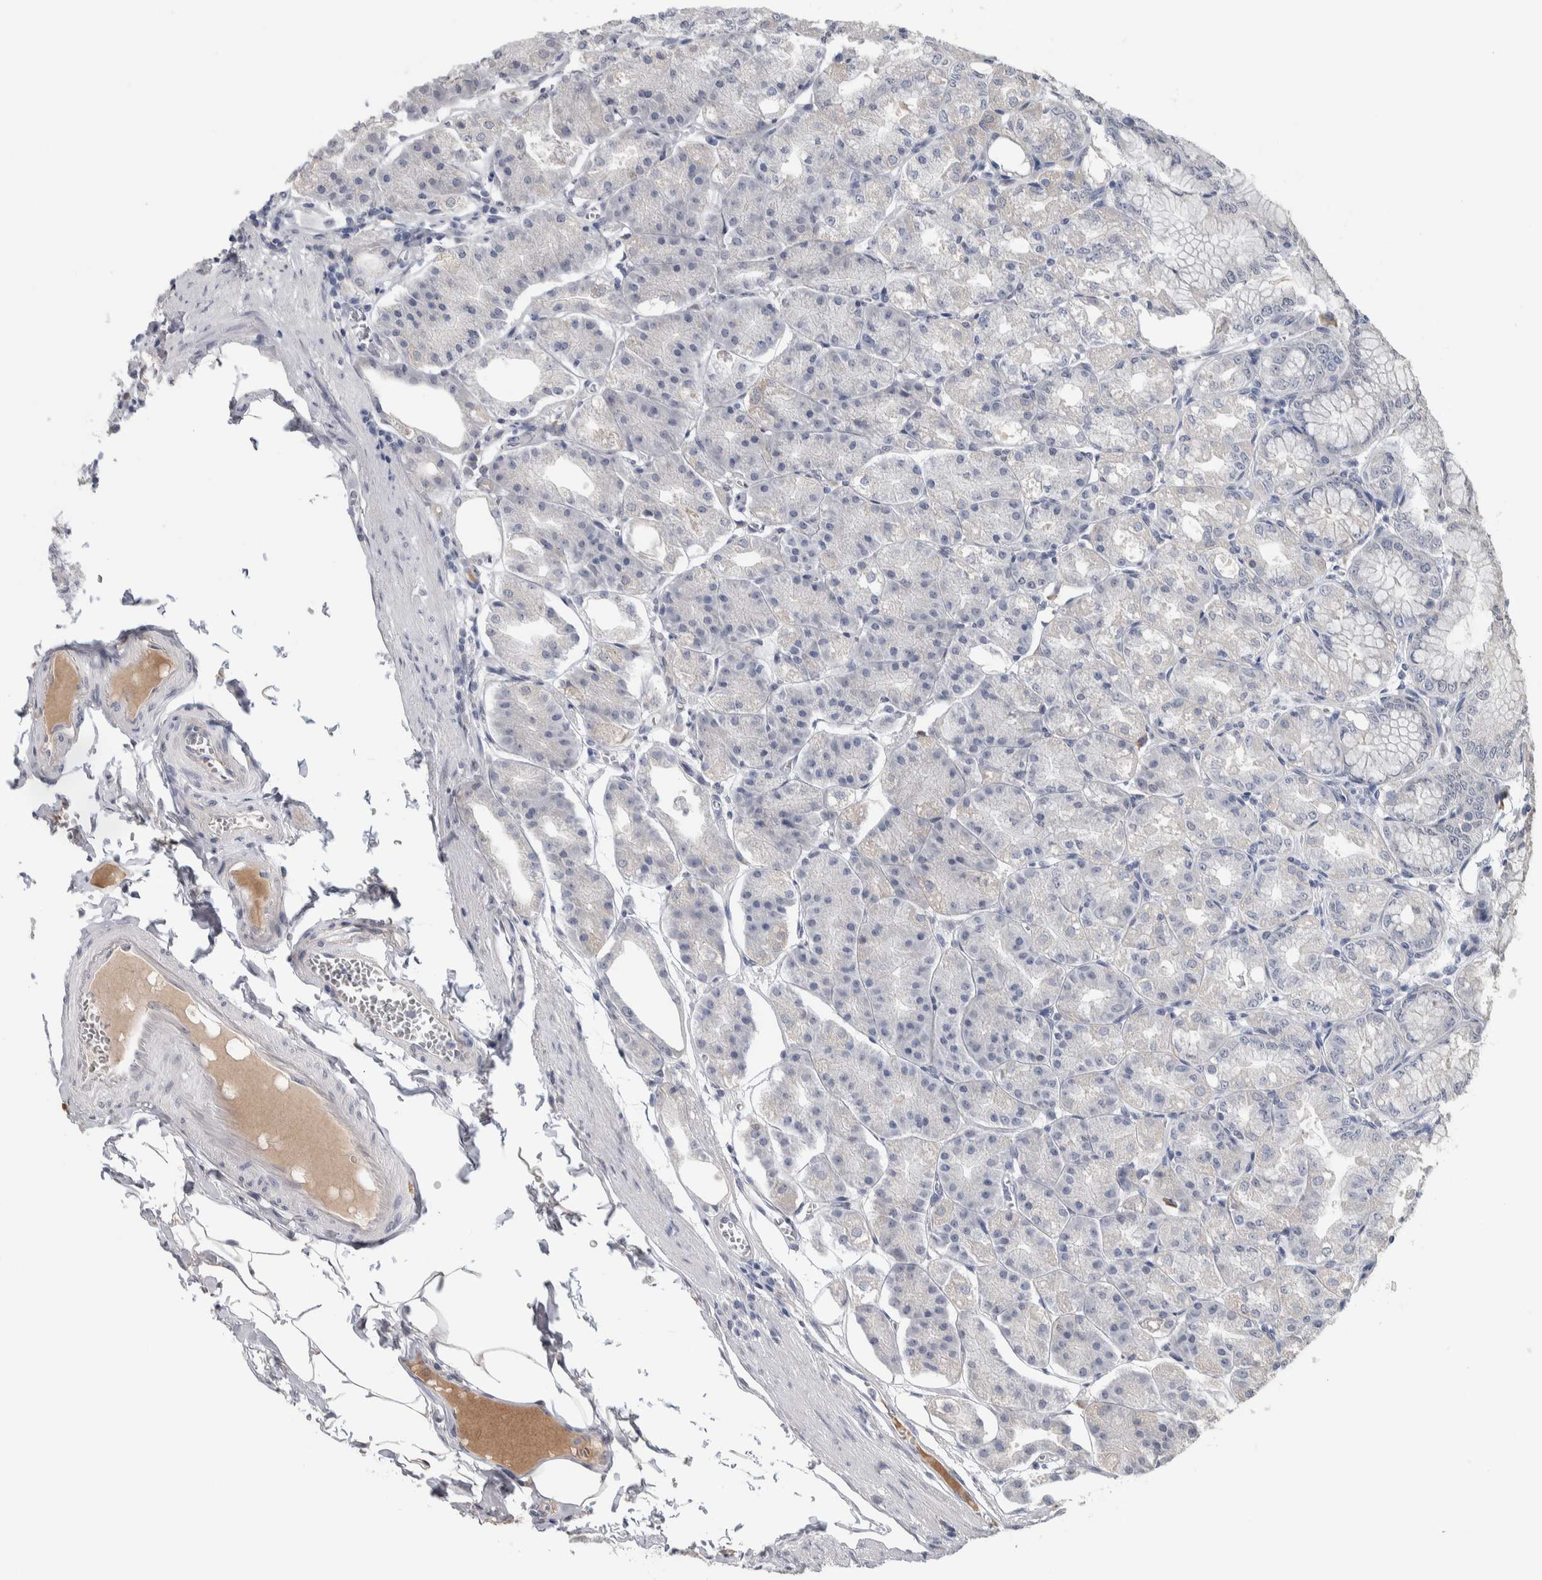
{"staining": {"intensity": "negative", "quantity": "none", "location": "none"}, "tissue": "stomach", "cell_type": "Glandular cells", "image_type": "normal", "snomed": [{"axis": "morphology", "description": "Normal tissue, NOS"}, {"axis": "topography", "description": "Stomach, lower"}], "caption": "Stomach stained for a protein using immunohistochemistry (IHC) exhibits no expression glandular cells.", "gene": "TMEM102", "patient": {"sex": "male", "age": 71}}